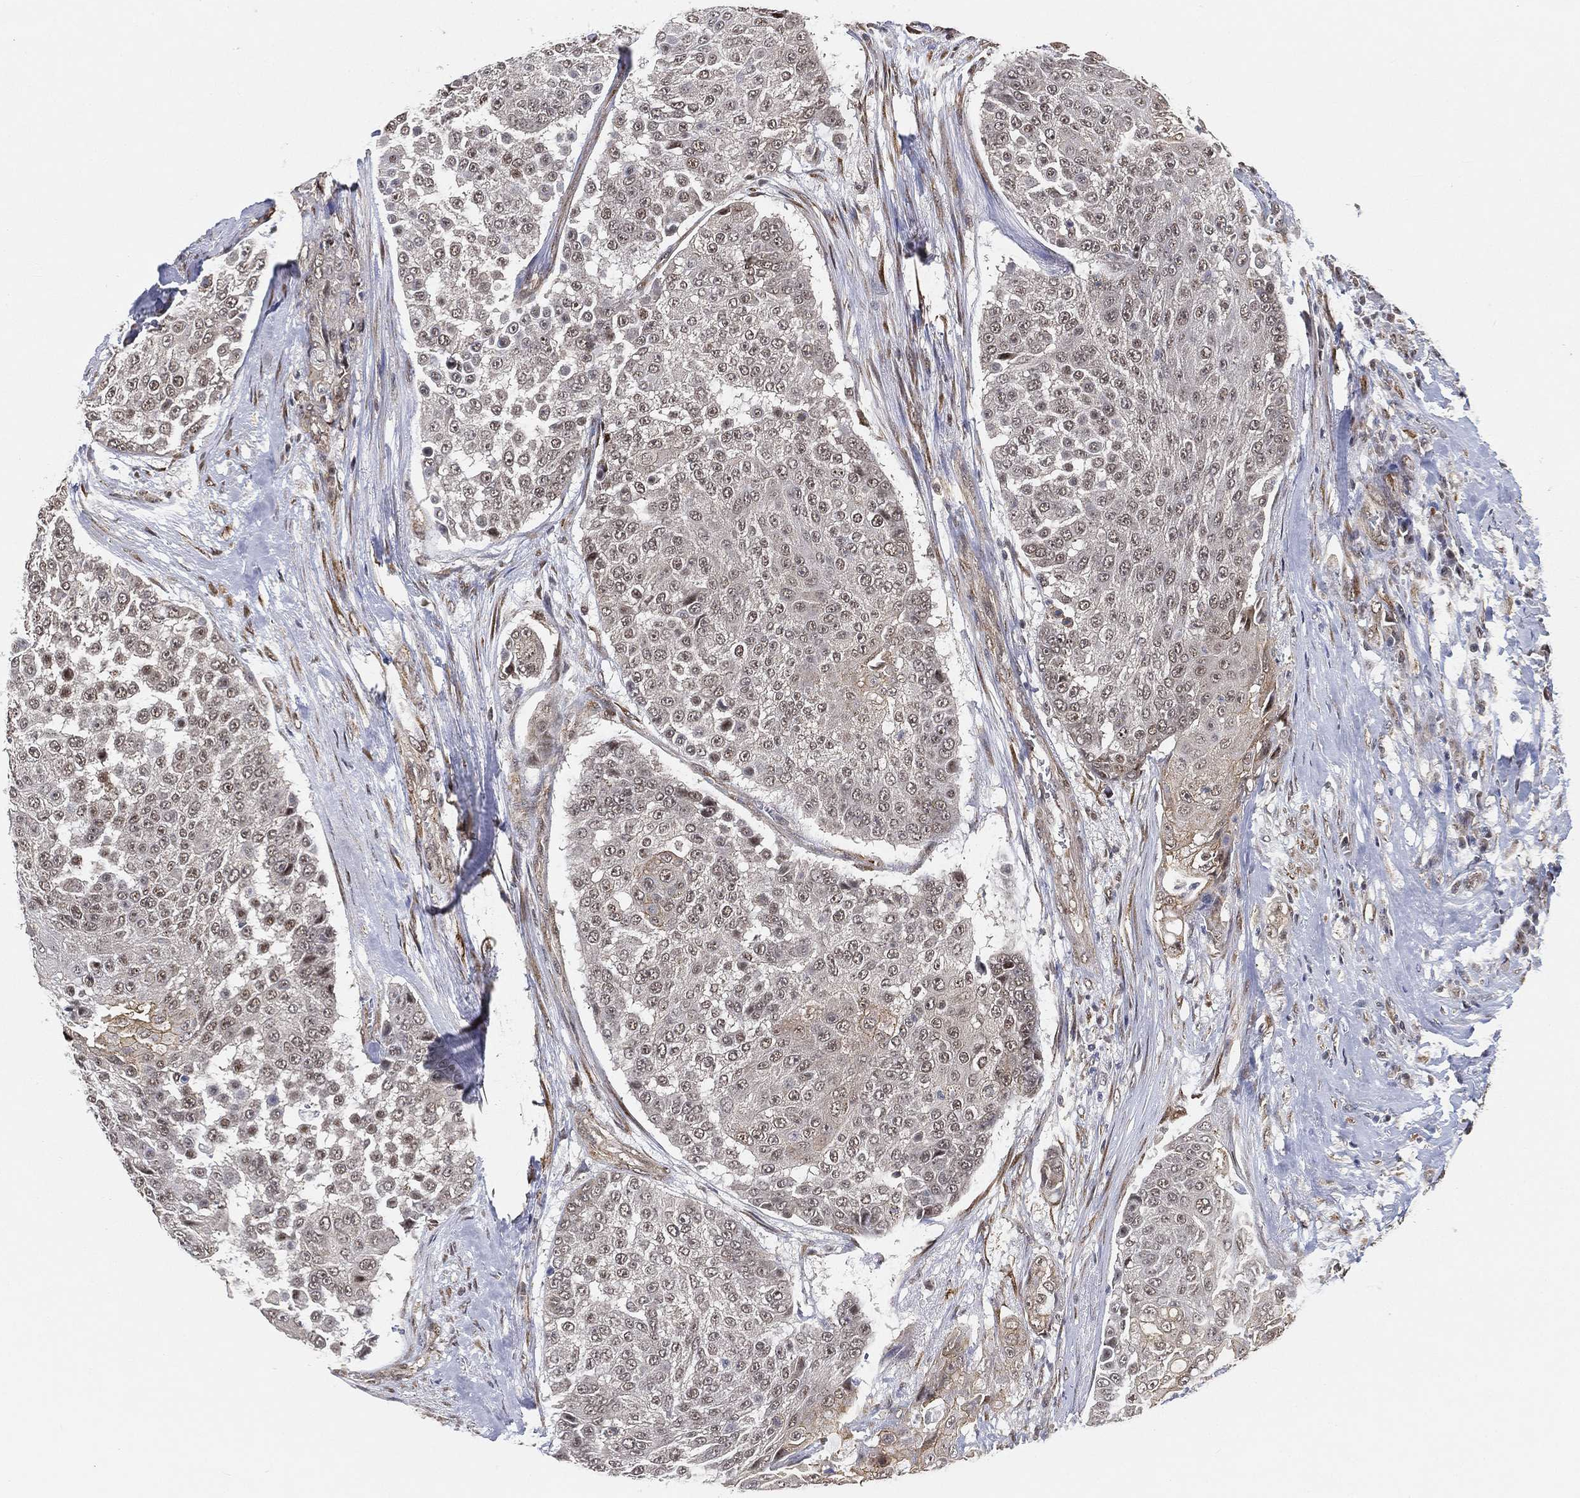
{"staining": {"intensity": "moderate", "quantity": "25%-75%", "location": "nuclear"}, "tissue": "urothelial cancer", "cell_type": "Tumor cells", "image_type": "cancer", "snomed": [{"axis": "morphology", "description": "Urothelial carcinoma, High grade"}, {"axis": "topography", "description": "Urinary bladder"}], "caption": "Urothelial cancer stained with immunohistochemistry (IHC) shows moderate nuclear staining in approximately 25%-75% of tumor cells. (DAB IHC with brightfield microscopy, high magnification).", "gene": "RSRC2", "patient": {"sex": "female", "age": 63}}